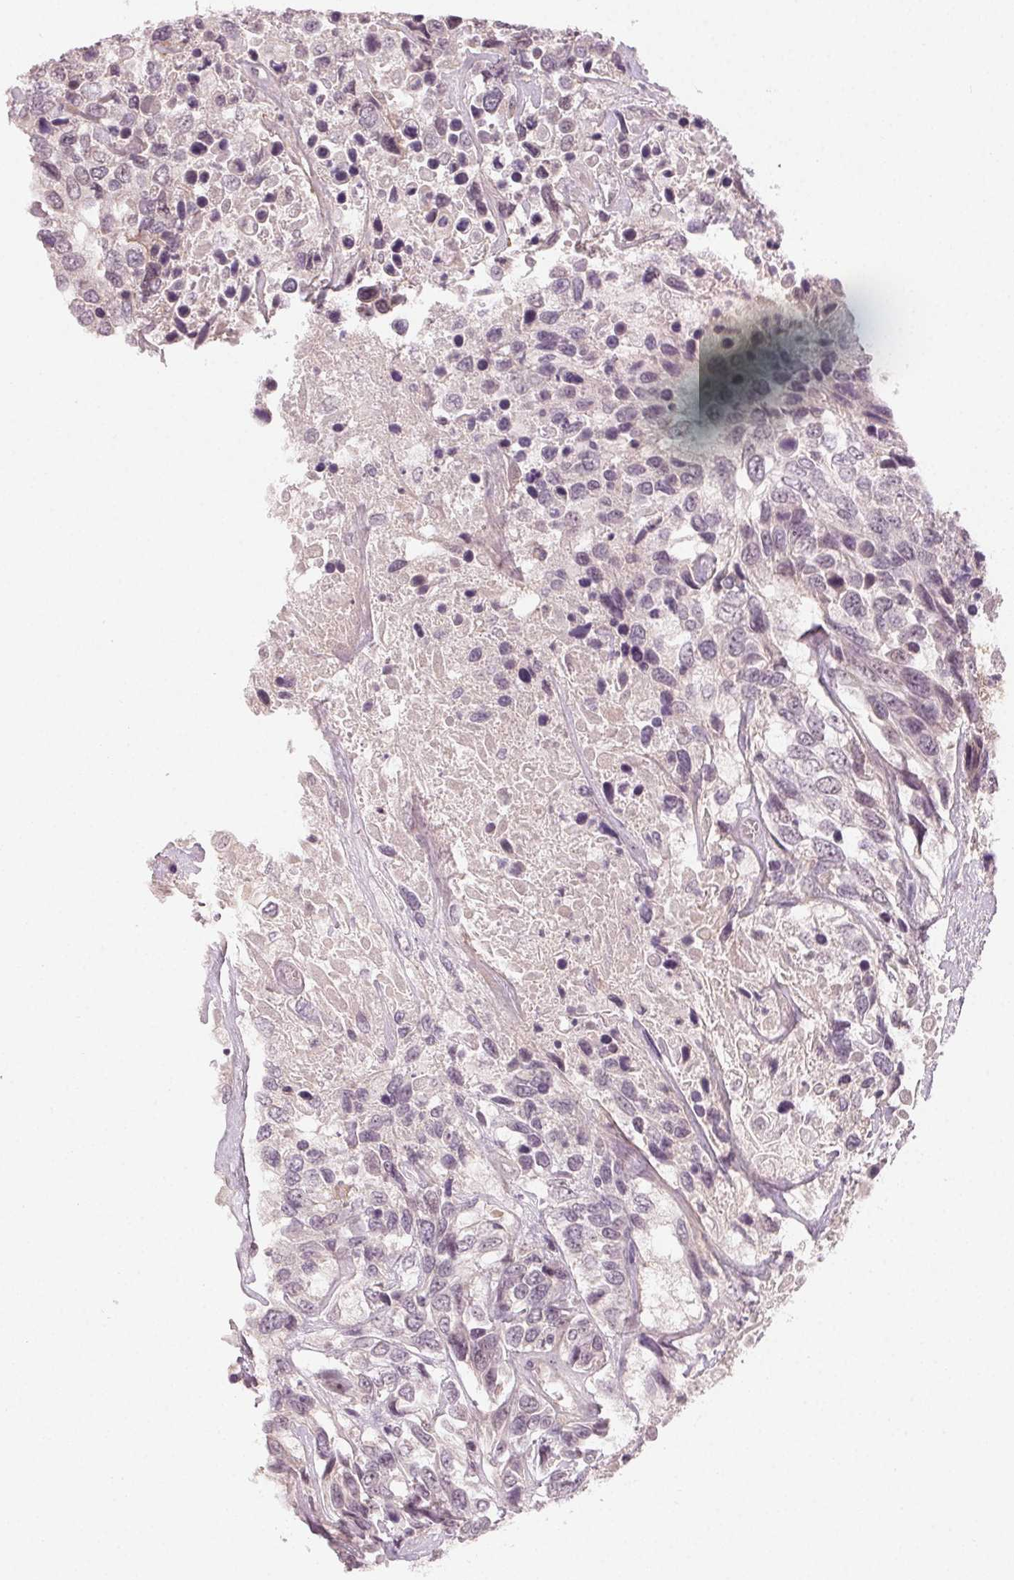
{"staining": {"intensity": "negative", "quantity": "none", "location": "none"}, "tissue": "urothelial cancer", "cell_type": "Tumor cells", "image_type": "cancer", "snomed": [{"axis": "morphology", "description": "Urothelial carcinoma, High grade"}, {"axis": "topography", "description": "Urinary bladder"}], "caption": "Urothelial cancer was stained to show a protein in brown. There is no significant staining in tumor cells.", "gene": "TUB", "patient": {"sex": "female", "age": 70}}